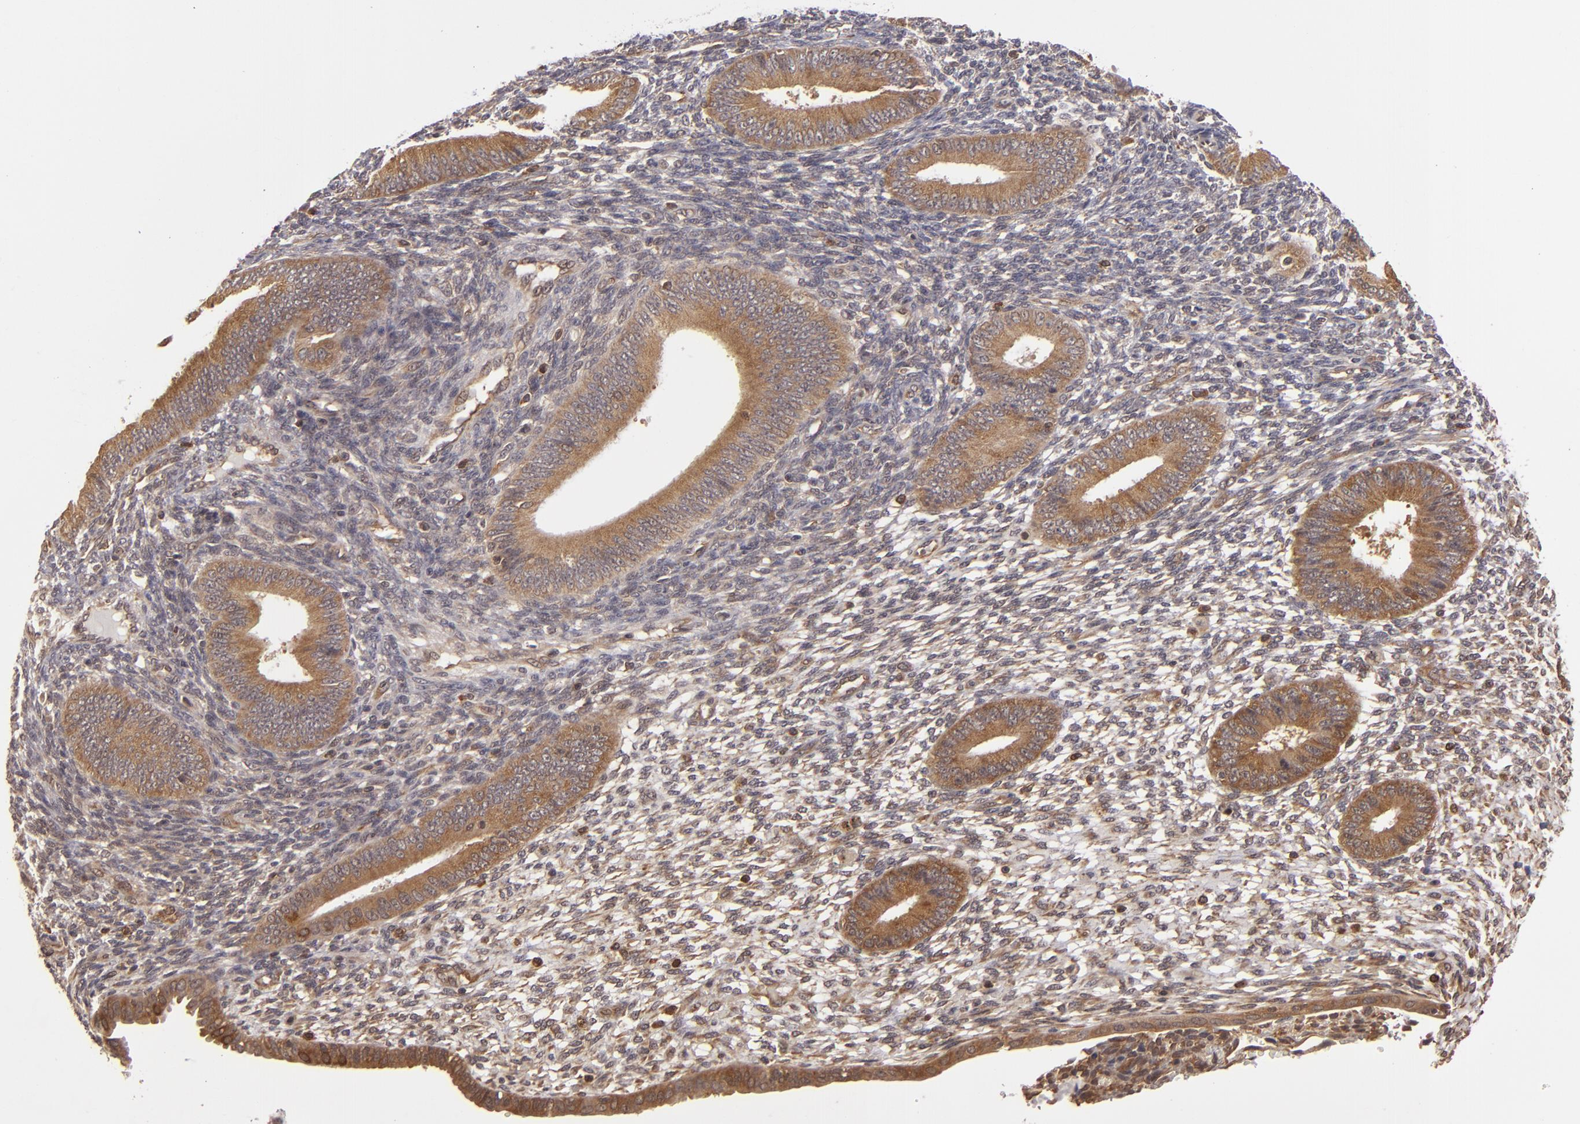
{"staining": {"intensity": "weak", "quantity": "<25%", "location": "cytoplasmic/membranous"}, "tissue": "endometrium", "cell_type": "Cells in endometrial stroma", "image_type": "normal", "snomed": [{"axis": "morphology", "description": "Normal tissue, NOS"}, {"axis": "topography", "description": "Endometrium"}], "caption": "High power microscopy photomicrograph of an immunohistochemistry image of benign endometrium, revealing no significant staining in cells in endometrial stroma.", "gene": "MAPK3", "patient": {"sex": "female", "age": 42}}